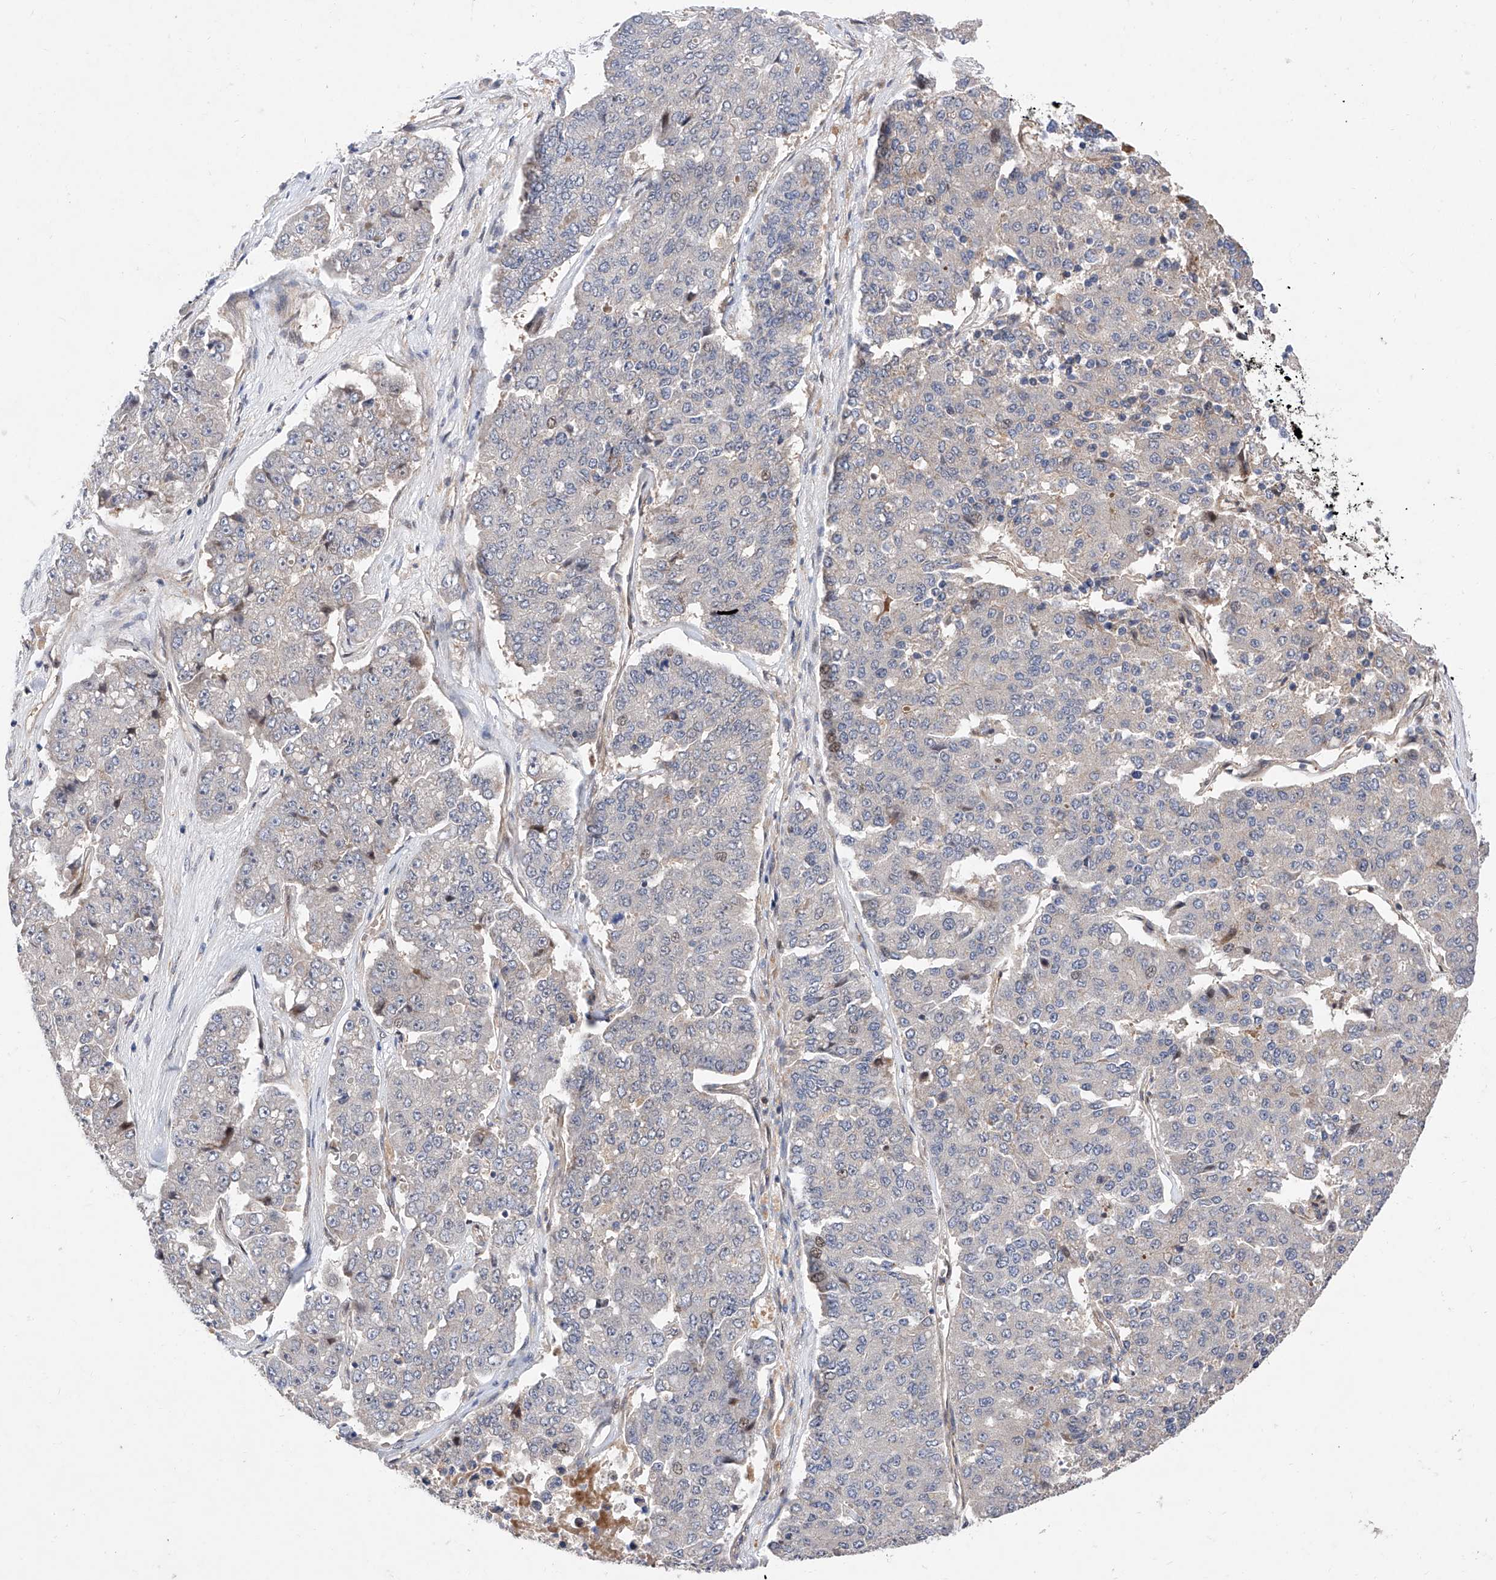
{"staining": {"intensity": "negative", "quantity": "none", "location": "none"}, "tissue": "pancreatic cancer", "cell_type": "Tumor cells", "image_type": "cancer", "snomed": [{"axis": "morphology", "description": "Adenocarcinoma, NOS"}, {"axis": "topography", "description": "Pancreas"}], "caption": "A high-resolution micrograph shows immunohistochemistry staining of pancreatic cancer (adenocarcinoma), which demonstrates no significant staining in tumor cells.", "gene": "FUCA2", "patient": {"sex": "male", "age": 50}}